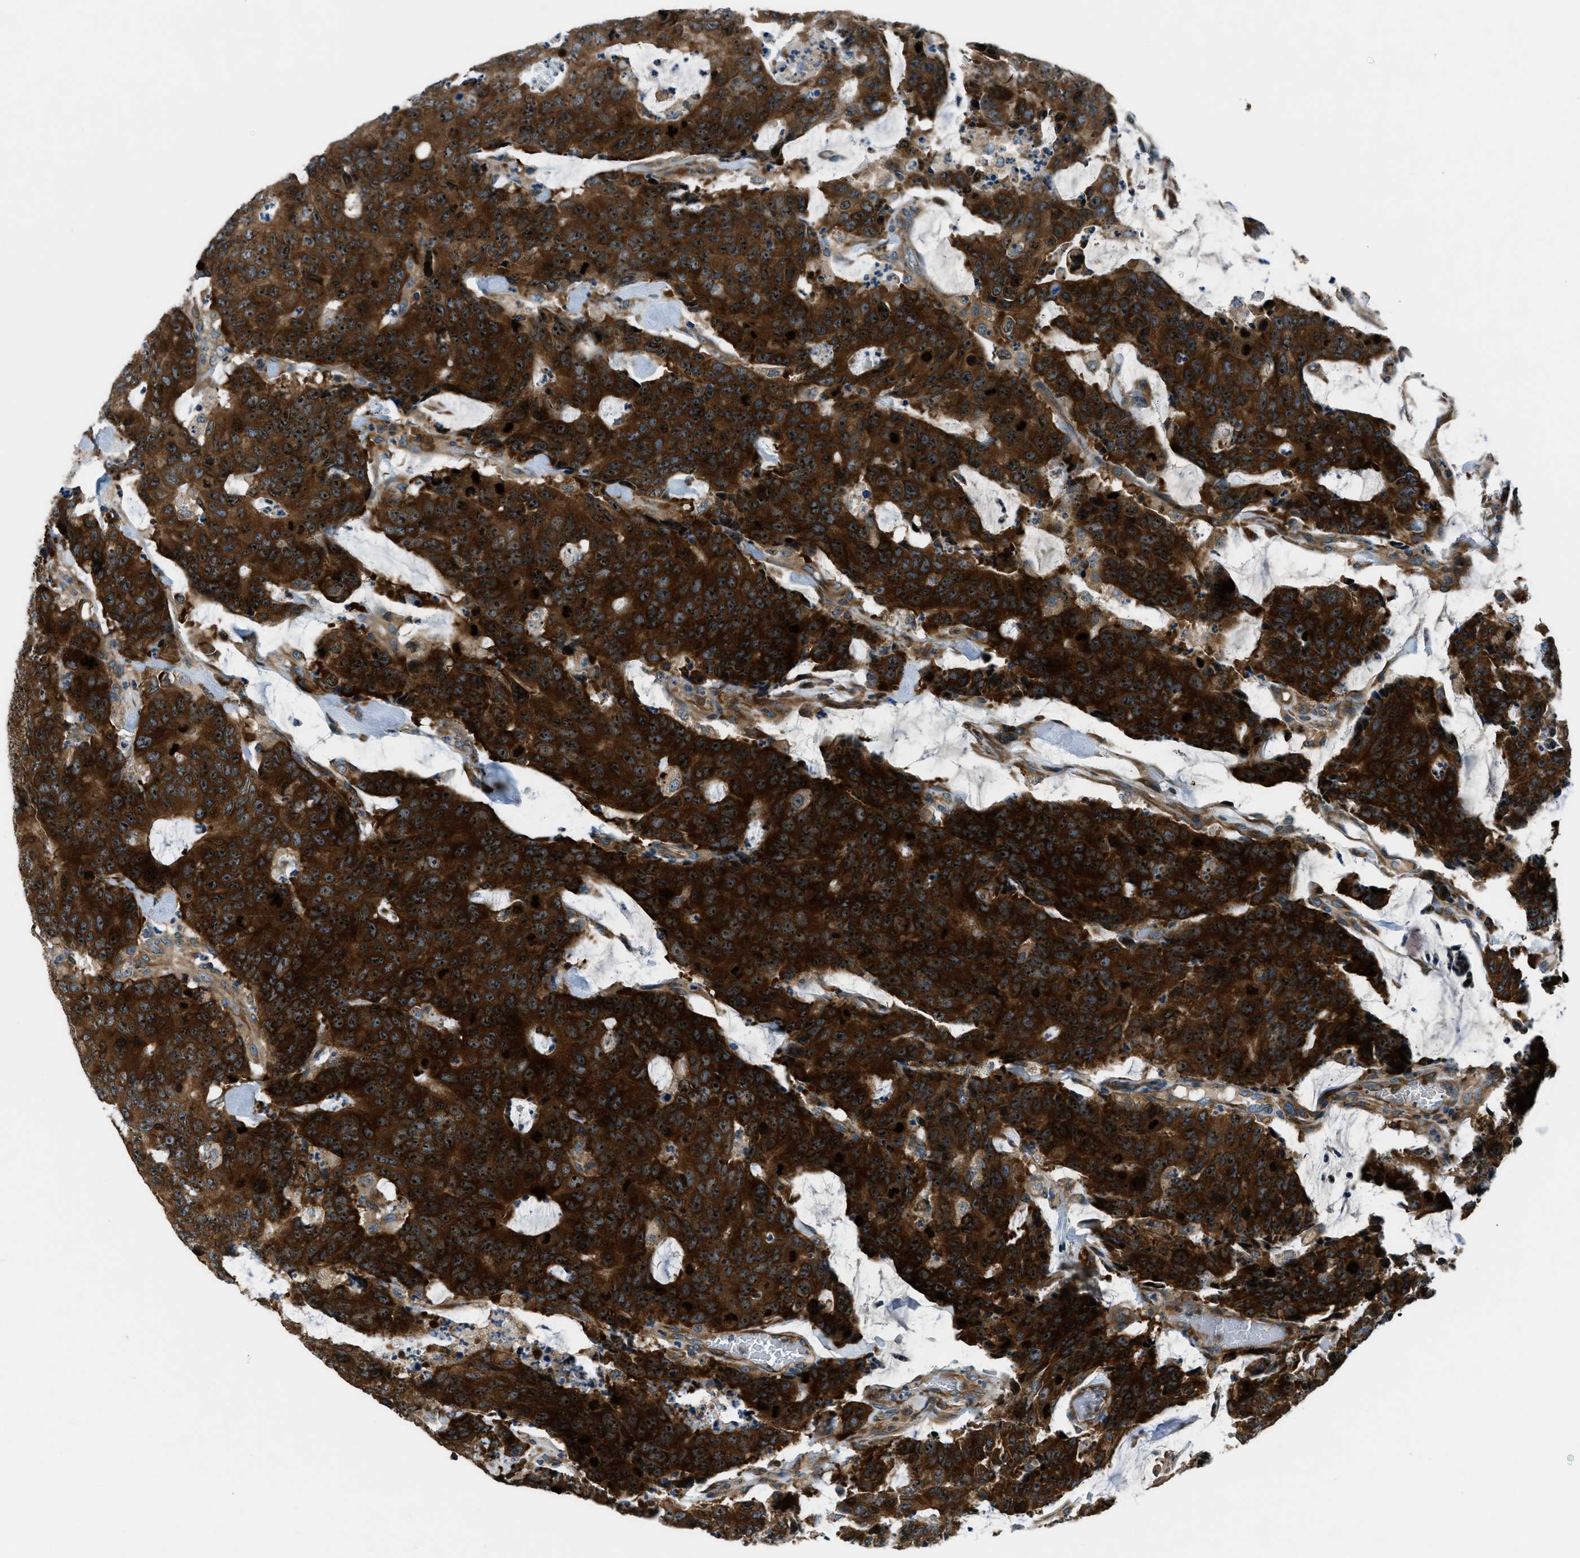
{"staining": {"intensity": "strong", "quantity": ">75%", "location": "cytoplasmic/membranous"}, "tissue": "colorectal cancer", "cell_type": "Tumor cells", "image_type": "cancer", "snomed": [{"axis": "morphology", "description": "Adenocarcinoma, NOS"}, {"axis": "topography", "description": "Colon"}], "caption": "Immunohistochemical staining of colorectal adenocarcinoma reveals high levels of strong cytoplasmic/membranous protein expression in about >75% of tumor cells. Immunohistochemistry stains the protein of interest in brown and the nuclei are stained blue.", "gene": "ARFGAP2", "patient": {"sex": "female", "age": 86}}